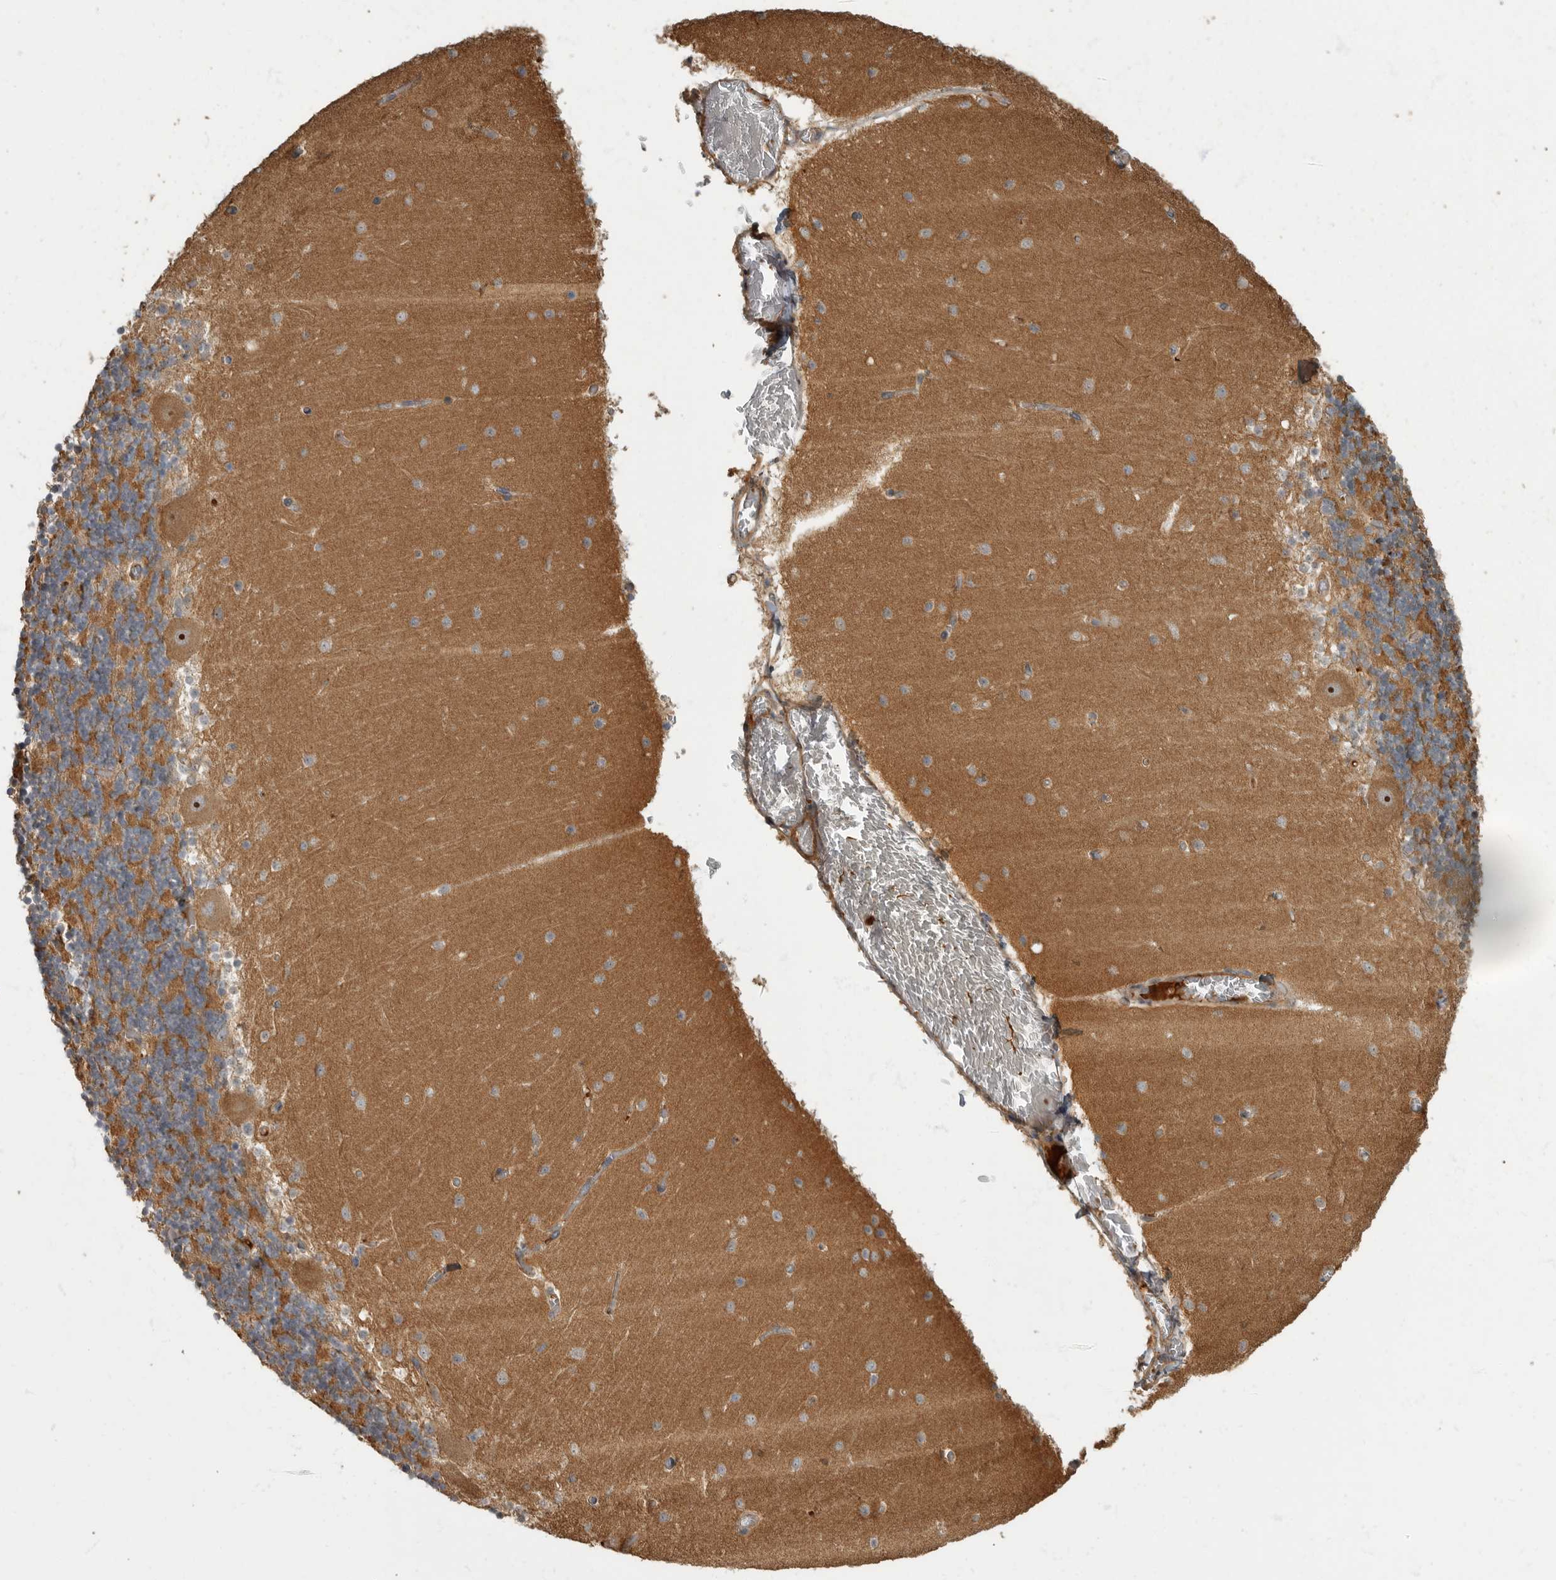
{"staining": {"intensity": "strong", "quantity": ">75%", "location": "cytoplasmic/membranous"}, "tissue": "cerebellum", "cell_type": "Cells in granular layer", "image_type": "normal", "snomed": [{"axis": "morphology", "description": "Normal tissue, NOS"}, {"axis": "topography", "description": "Cerebellum"}], "caption": "This photomicrograph demonstrates unremarkable cerebellum stained with immunohistochemistry (IHC) to label a protein in brown. The cytoplasmic/membranous of cells in granular layer show strong positivity for the protein. Nuclei are counter-stained blue.", "gene": "DAAM1", "patient": {"sex": "female", "age": 28}}